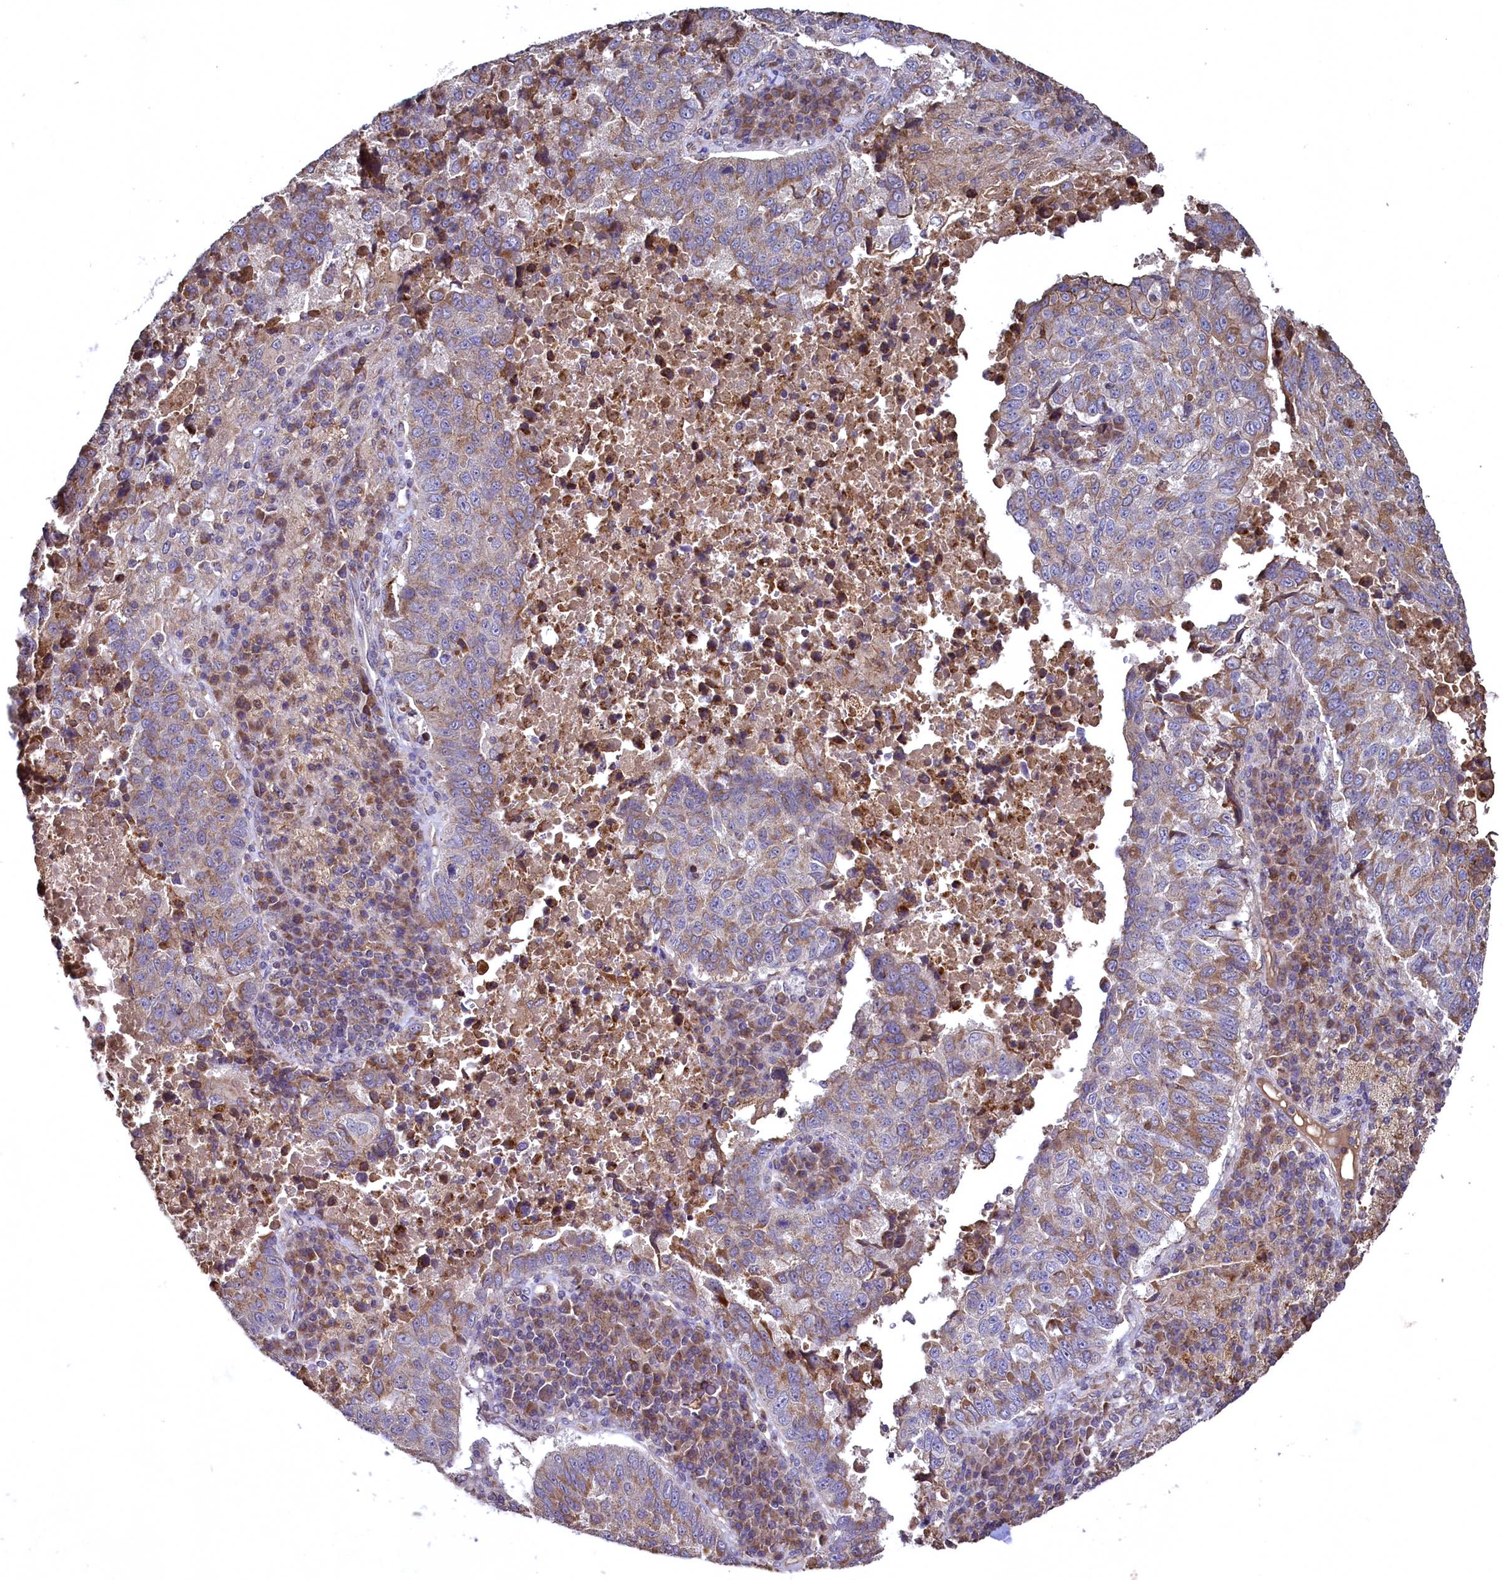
{"staining": {"intensity": "moderate", "quantity": "25%-75%", "location": "cytoplasmic/membranous"}, "tissue": "lung cancer", "cell_type": "Tumor cells", "image_type": "cancer", "snomed": [{"axis": "morphology", "description": "Squamous cell carcinoma, NOS"}, {"axis": "topography", "description": "Lung"}], "caption": "There is medium levels of moderate cytoplasmic/membranous positivity in tumor cells of lung cancer (squamous cell carcinoma), as demonstrated by immunohistochemical staining (brown color).", "gene": "METTL4", "patient": {"sex": "male", "age": 73}}